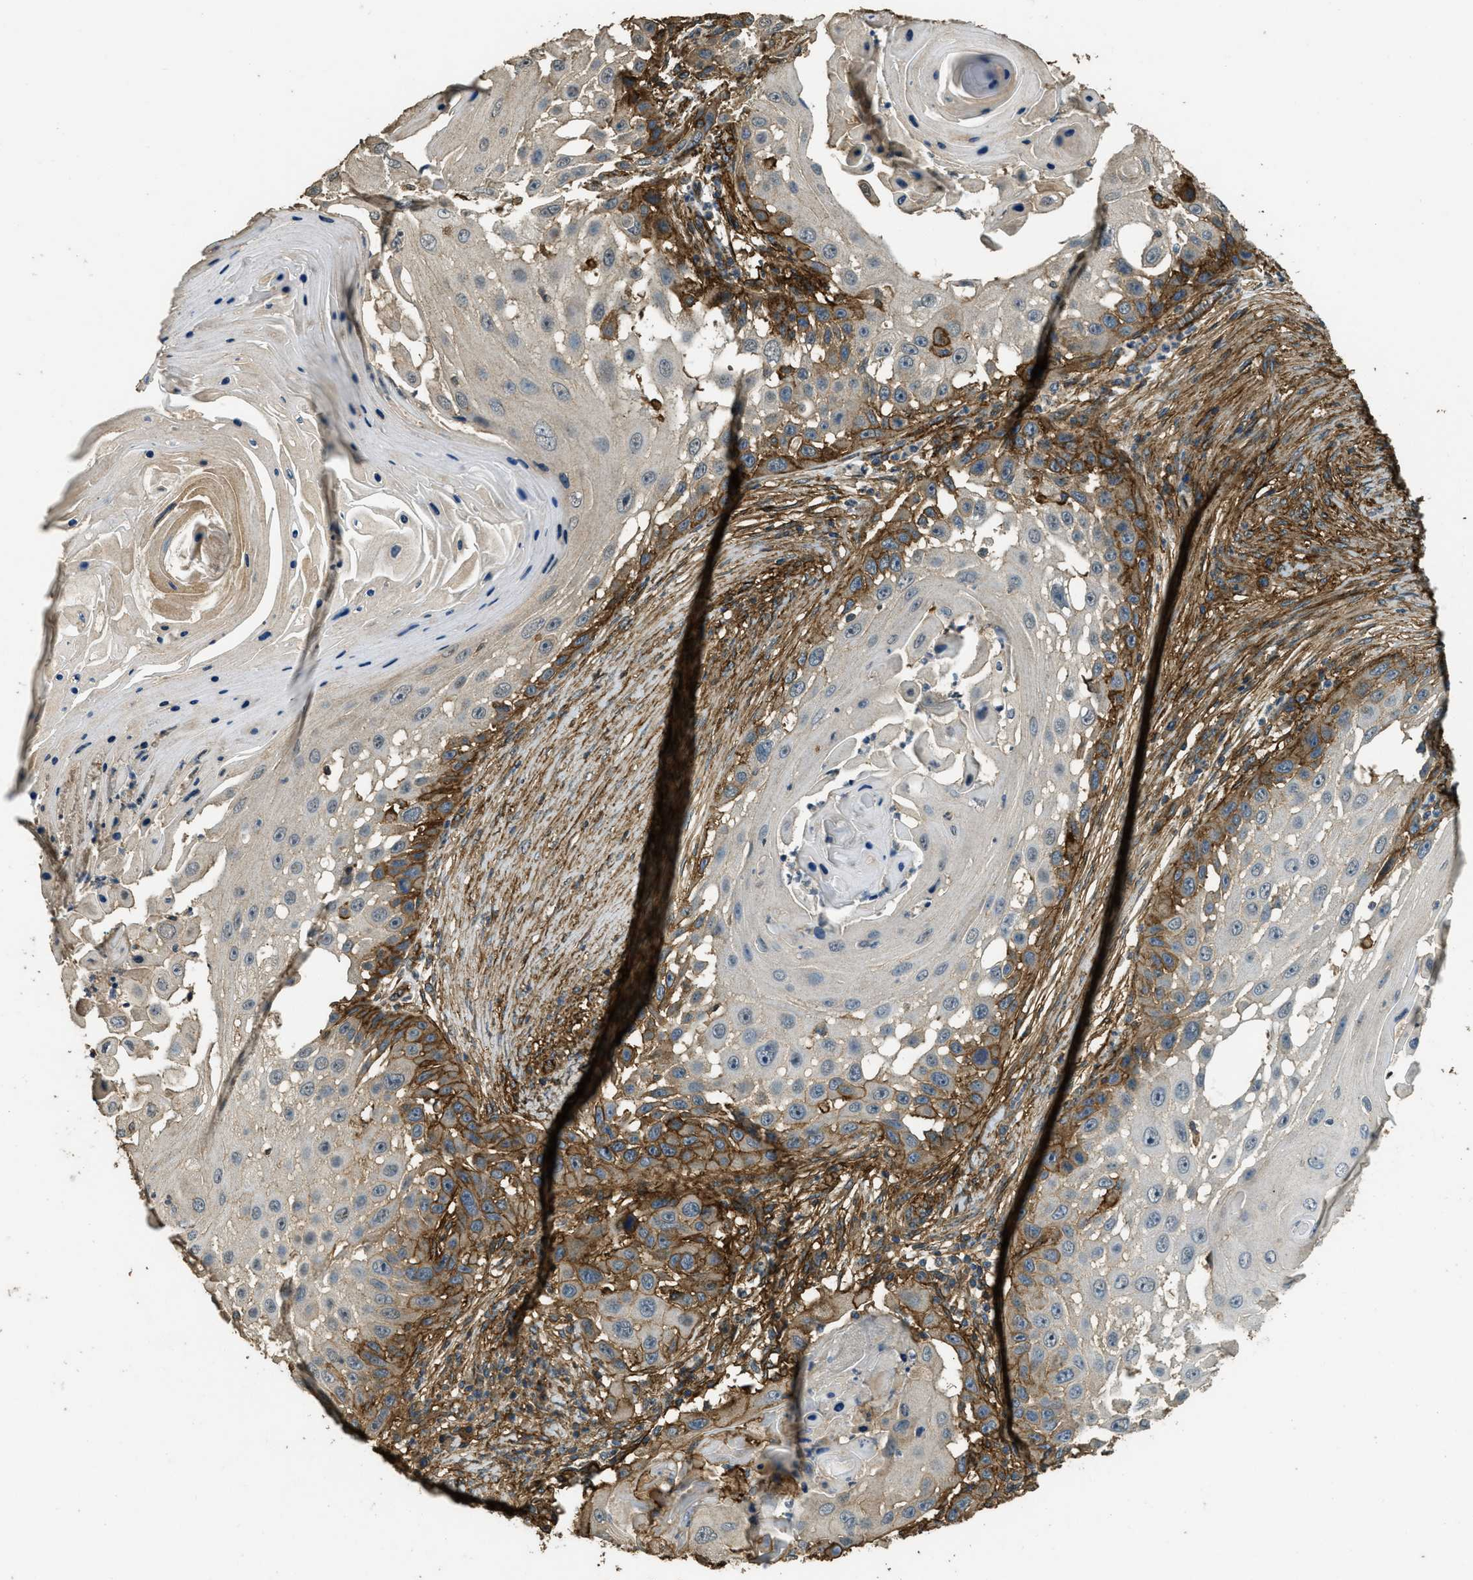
{"staining": {"intensity": "strong", "quantity": ">75%", "location": "cytoplasmic/membranous"}, "tissue": "skin cancer", "cell_type": "Tumor cells", "image_type": "cancer", "snomed": [{"axis": "morphology", "description": "Squamous cell carcinoma, NOS"}, {"axis": "topography", "description": "Skin"}], "caption": "Immunohistochemical staining of skin squamous cell carcinoma shows high levels of strong cytoplasmic/membranous protein staining in about >75% of tumor cells.", "gene": "CD276", "patient": {"sex": "female", "age": 44}}